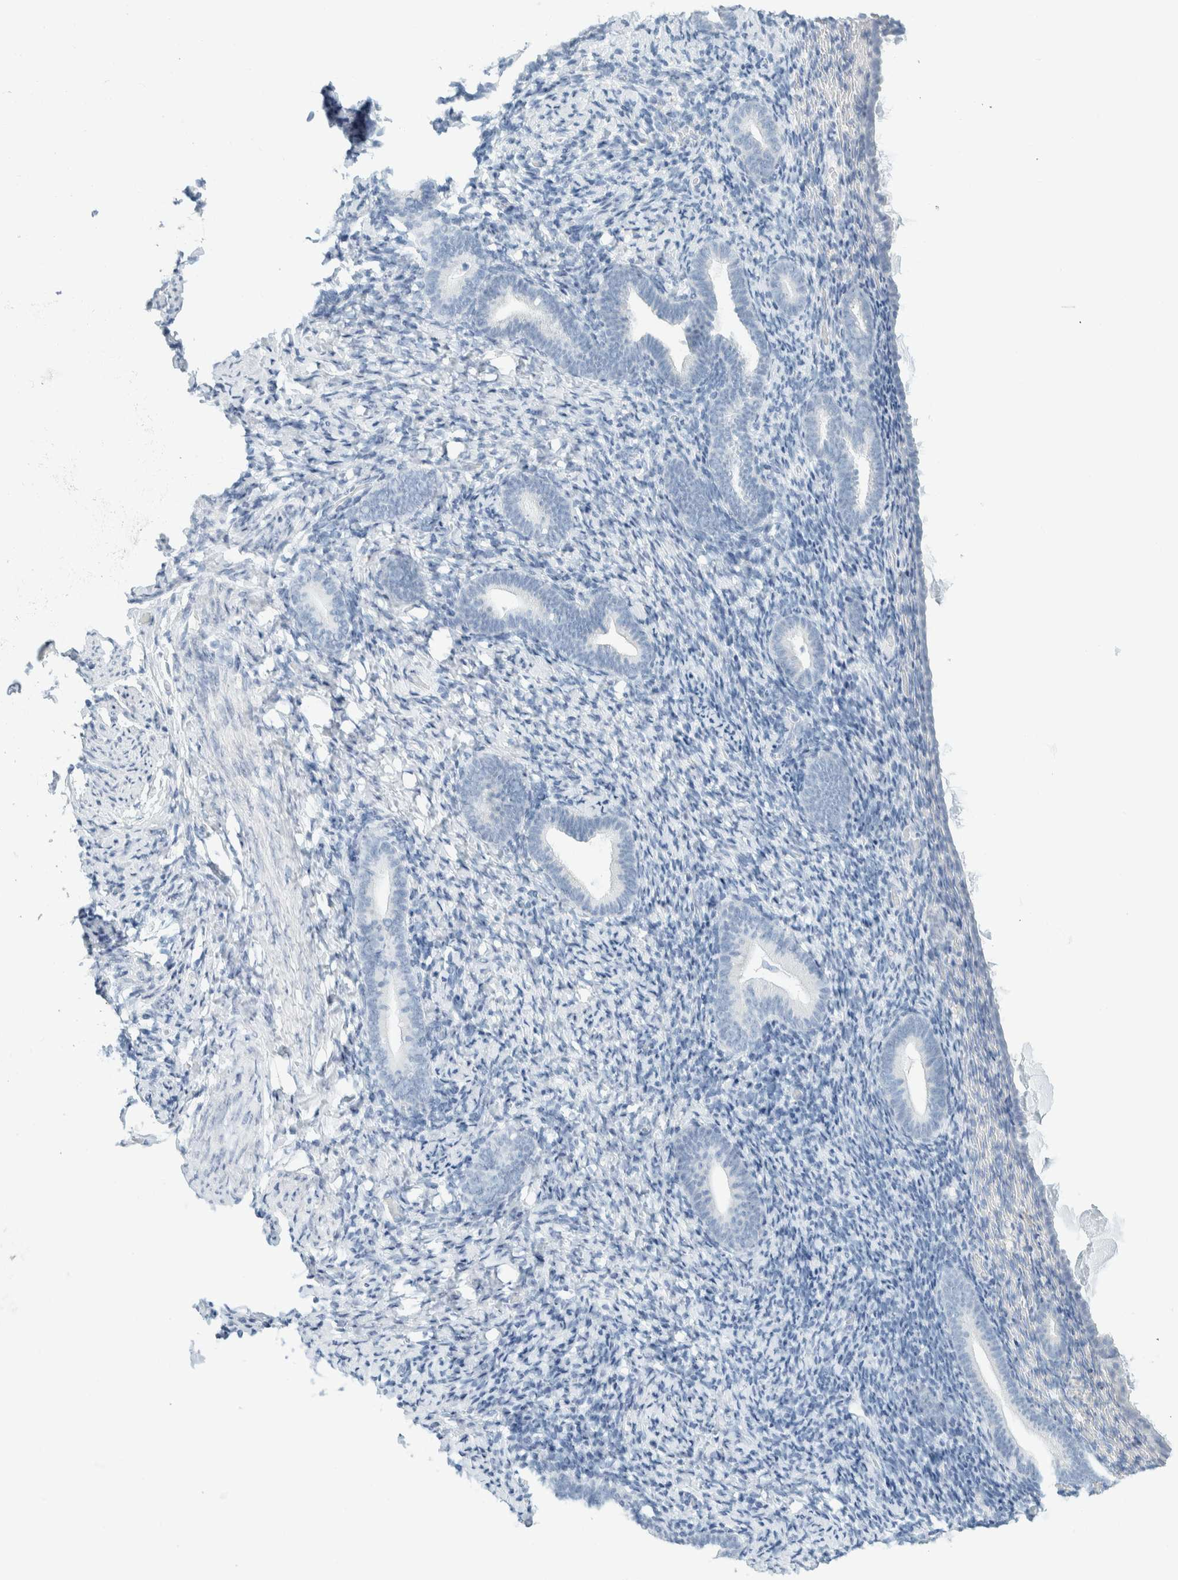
{"staining": {"intensity": "negative", "quantity": "none", "location": "none"}, "tissue": "endometrium", "cell_type": "Cells in endometrial stroma", "image_type": "normal", "snomed": [{"axis": "morphology", "description": "Normal tissue, NOS"}, {"axis": "topography", "description": "Endometrium"}], "caption": "DAB immunohistochemical staining of benign endometrium reveals no significant positivity in cells in endometrial stroma.", "gene": "ARHGAP27", "patient": {"sex": "female", "age": 51}}